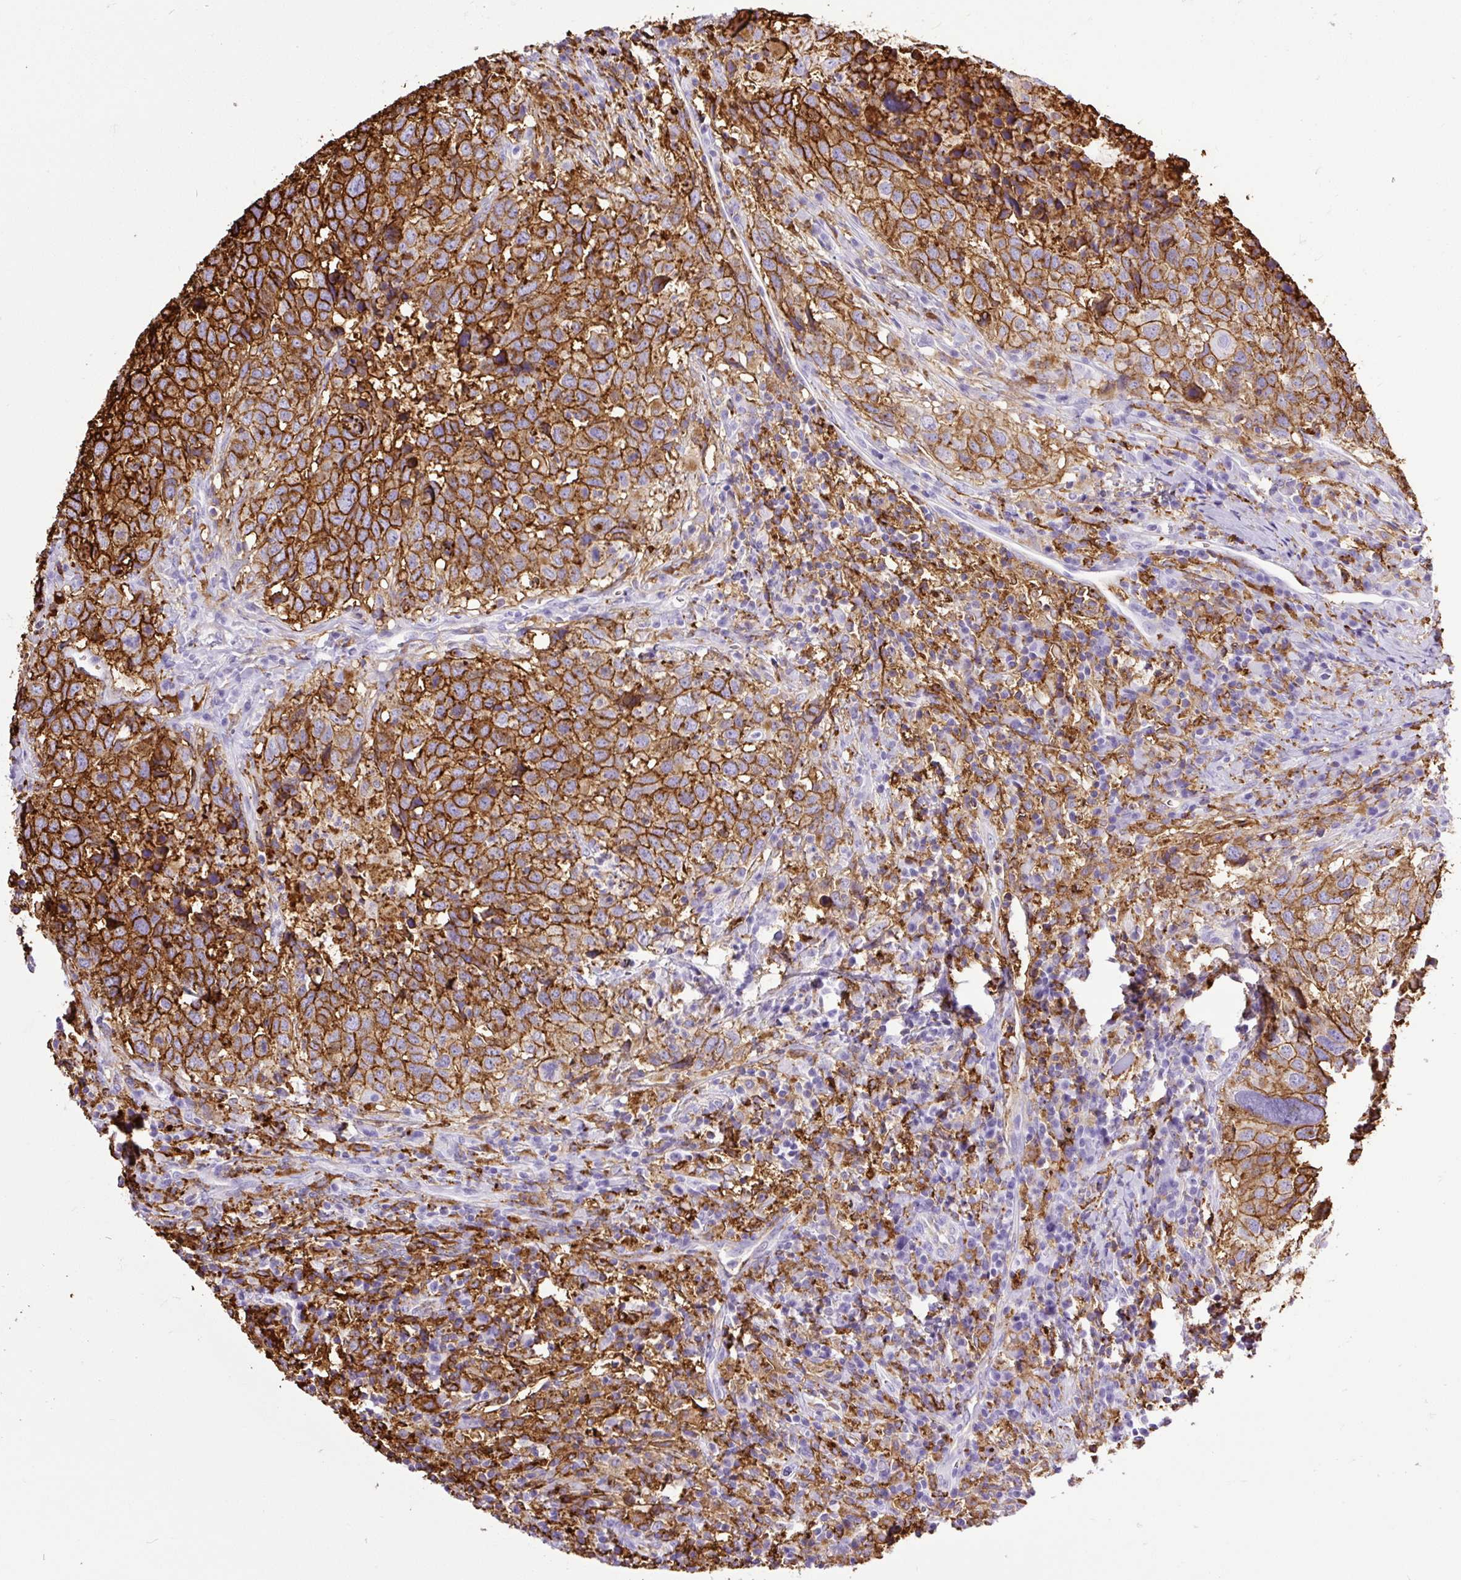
{"staining": {"intensity": "strong", "quantity": ">75%", "location": "cytoplasmic/membranous"}, "tissue": "head and neck cancer", "cell_type": "Tumor cells", "image_type": "cancer", "snomed": [{"axis": "morphology", "description": "Normal tissue, NOS"}, {"axis": "morphology", "description": "Squamous cell carcinoma, NOS"}, {"axis": "topography", "description": "Skeletal muscle"}, {"axis": "topography", "description": "Vascular tissue"}, {"axis": "topography", "description": "Peripheral nerve tissue"}, {"axis": "topography", "description": "Head-Neck"}], "caption": "DAB (3,3'-diaminobenzidine) immunohistochemical staining of human head and neck cancer exhibits strong cytoplasmic/membranous protein staining in approximately >75% of tumor cells. (Brightfield microscopy of DAB IHC at high magnification).", "gene": "HLA-DRA", "patient": {"sex": "male", "age": 66}}